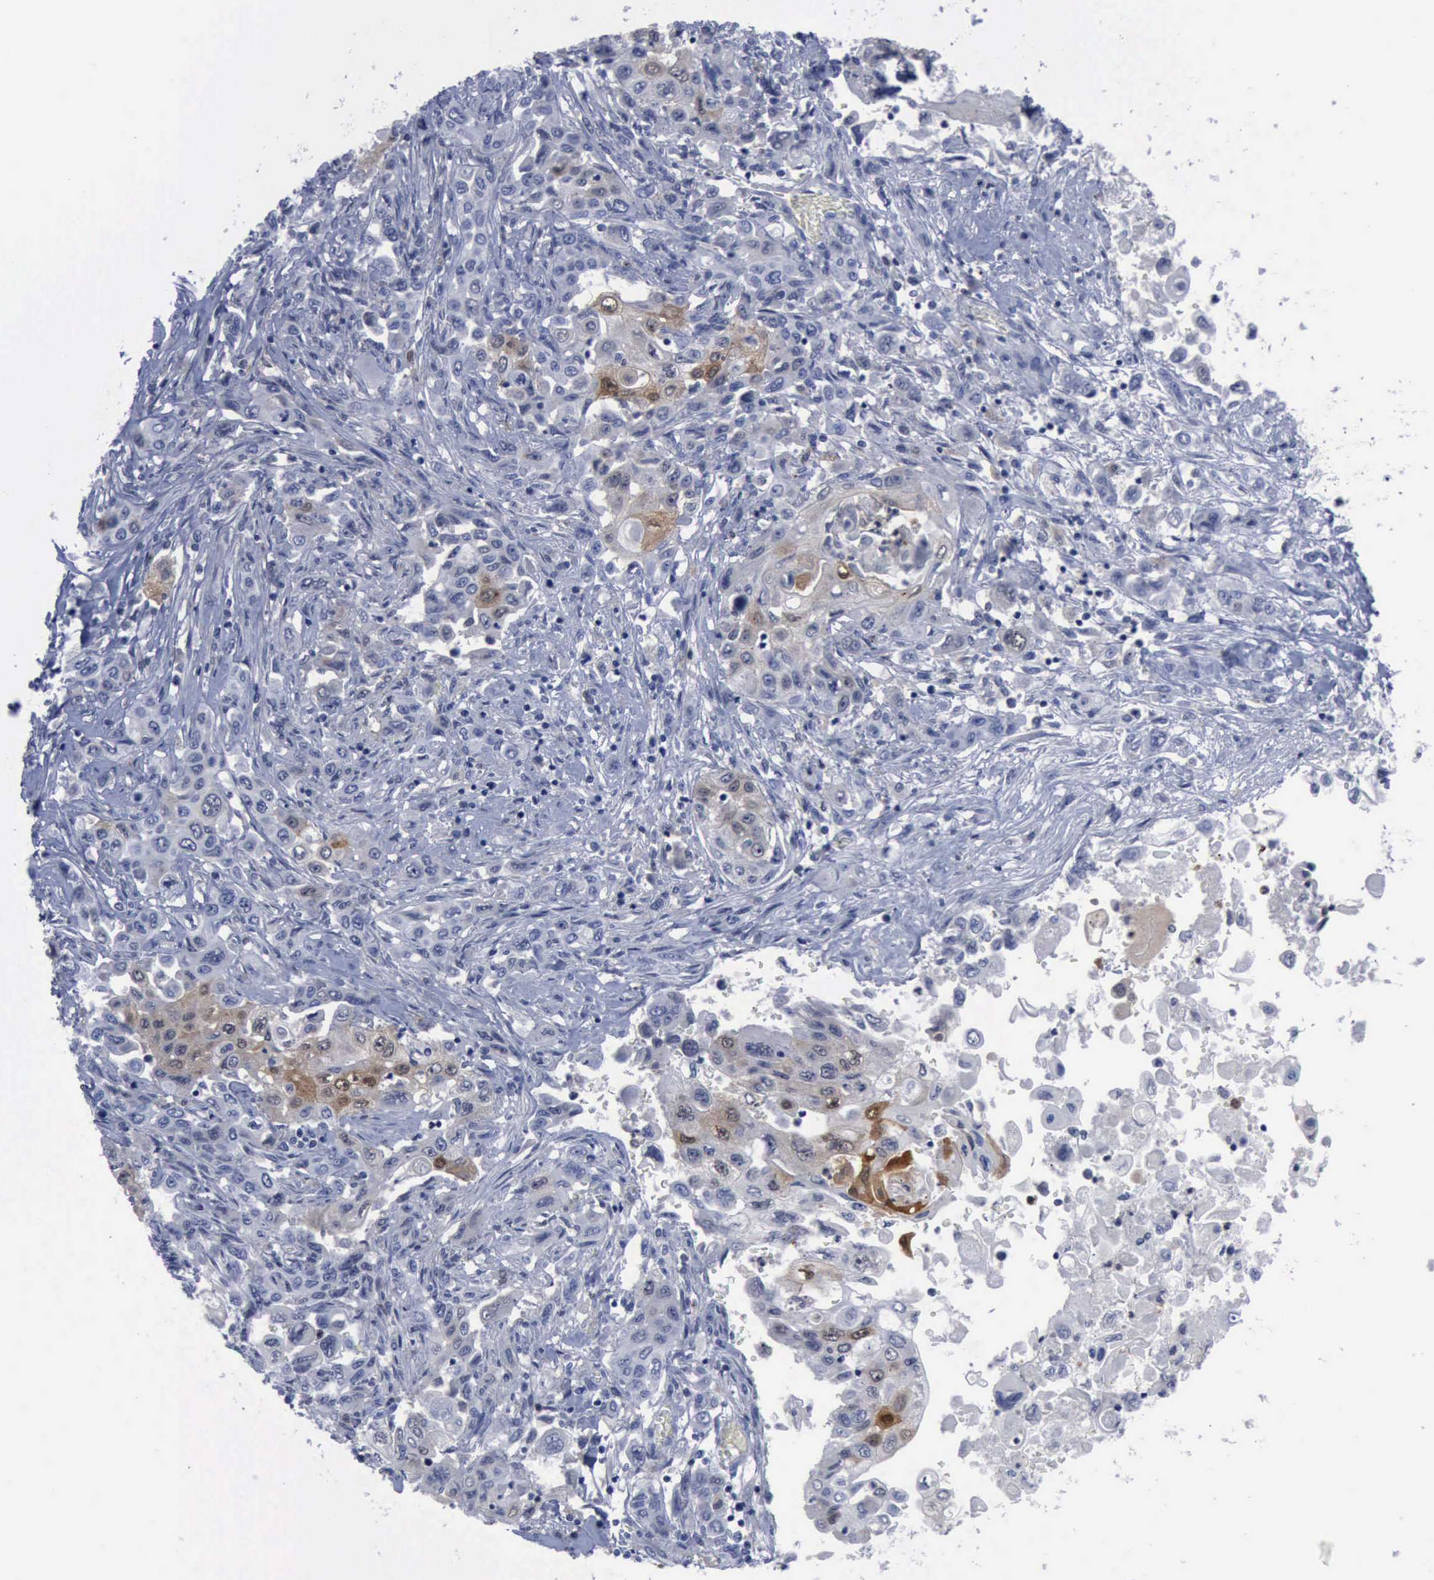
{"staining": {"intensity": "weak", "quantity": "<25%", "location": "cytoplasmic/membranous"}, "tissue": "pancreatic cancer", "cell_type": "Tumor cells", "image_type": "cancer", "snomed": [{"axis": "morphology", "description": "Adenocarcinoma, NOS"}, {"axis": "topography", "description": "Pancreas"}], "caption": "Immunohistochemistry (IHC) histopathology image of neoplastic tissue: pancreatic adenocarcinoma stained with DAB shows no significant protein positivity in tumor cells.", "gene": "CSTA", "patient": {"sex": "male", "age": 70}}